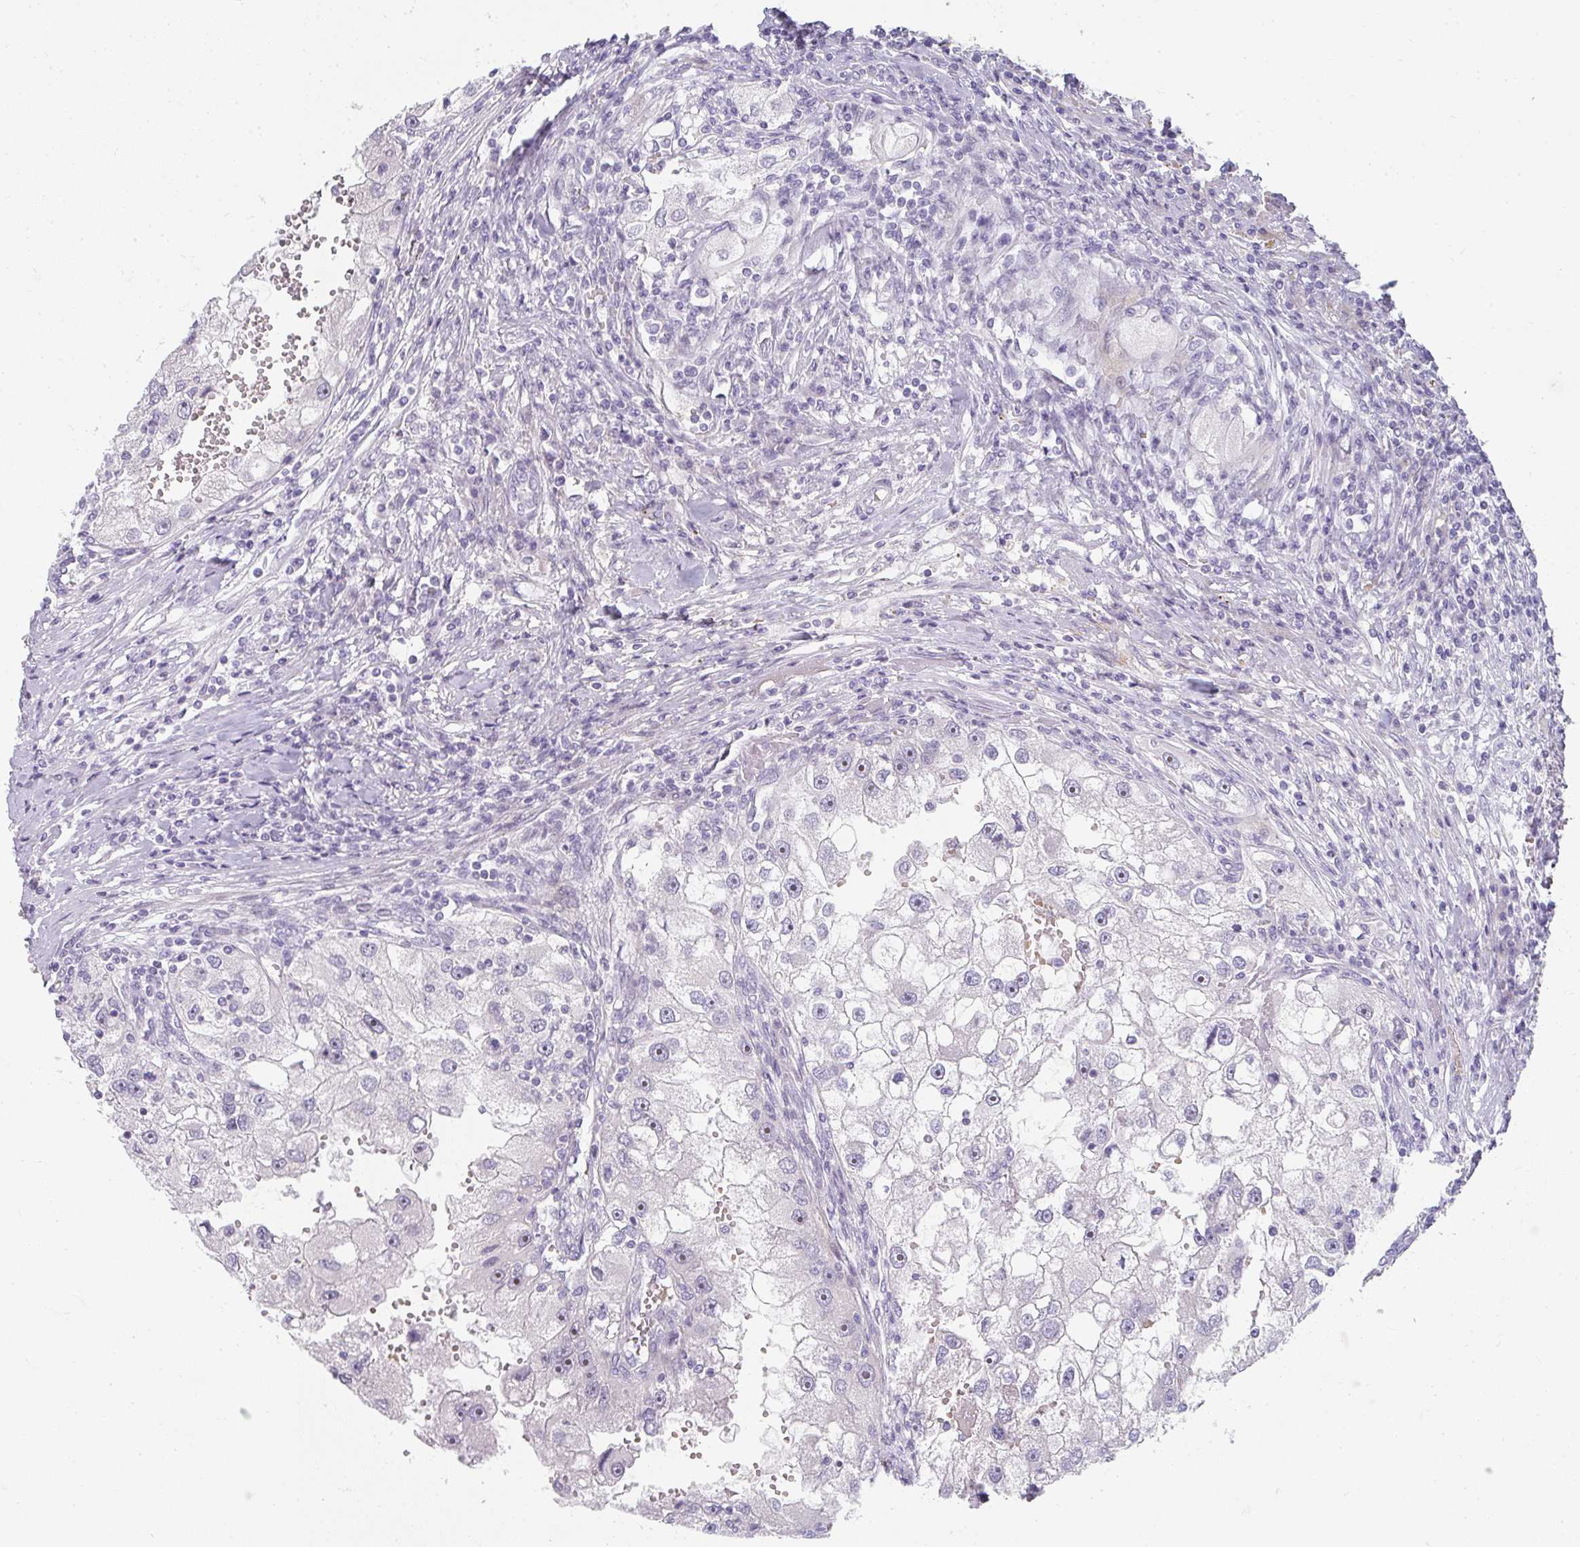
{"staining": {"intensity": "weak", "quantity": "<25%", "location": "nuclear"}, "tissue": "renal cancer", "cell_type": "Tumor cells", "image_type": "cancer", "snomed": [{"axis": "morphology", "description": "Adenocarcinoma, NOS"}, {"axis": "topography", "description": "Kidney"}], "caption": "DAB (3,3'-diaminobenzidine) immunohistochemical staining of human adenocarcinoma (renal) demonstrates no significant expression in tumor cells.", "gene": "NEU2", "patient": {"sex": "male", "age": 63}}